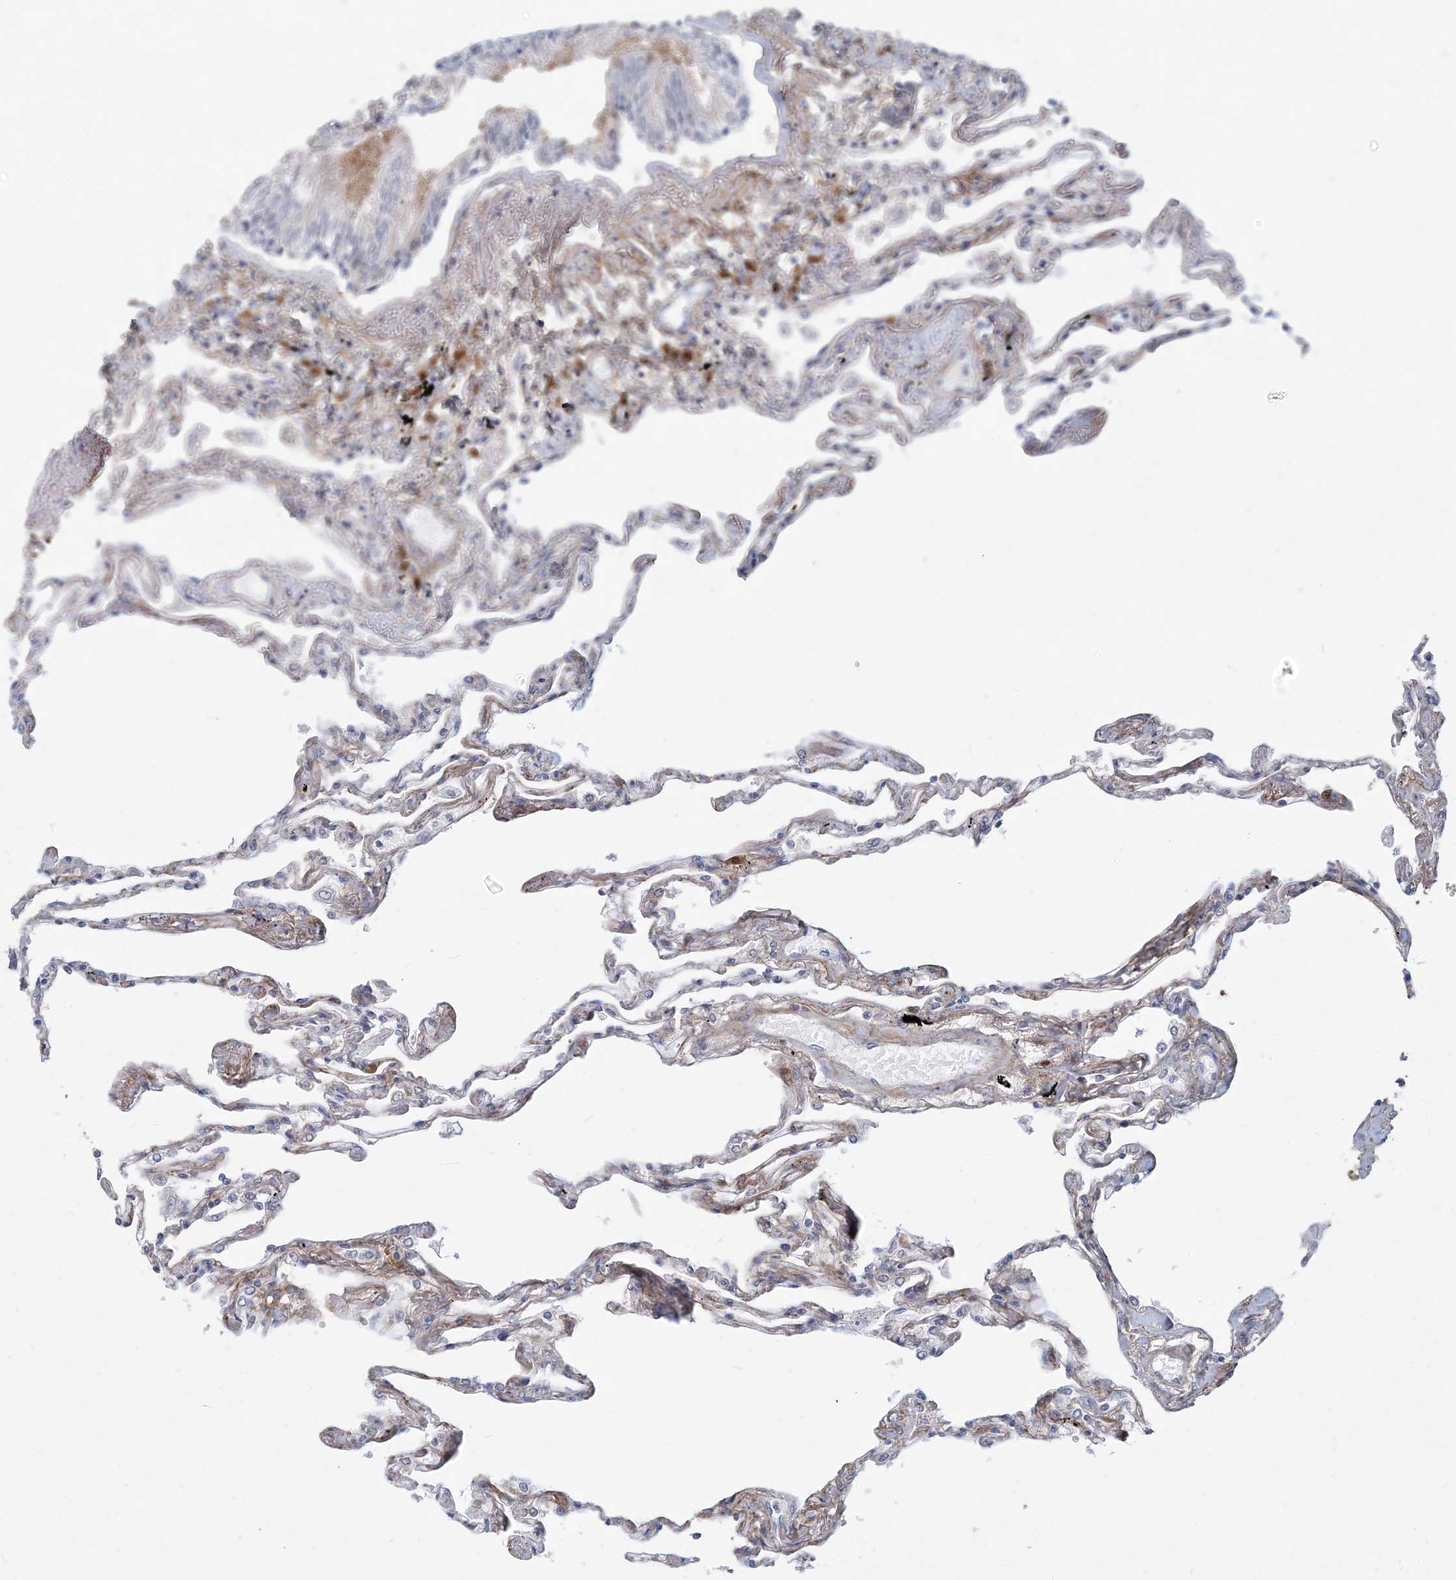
{"staining": {"intensity": "negative", "quantity": "none", "location": "none"}, "tissue": "lung", "cell_type": "Alveolar cells", "image_type": "normal", "snomed": [{"axis": "morphology", "description": "Normal tissue, NOS"}, {"axis": "topography", "description": "Lung"}], "caption": "Immunohistochemistry (IHC) of benign lung reveals no expression in alveolar cells. (DAB IHC visualized using brightfield microscopy, high magnification).", "gene": "GMPPA", "patient": {"sex": "female", "age": 67}}